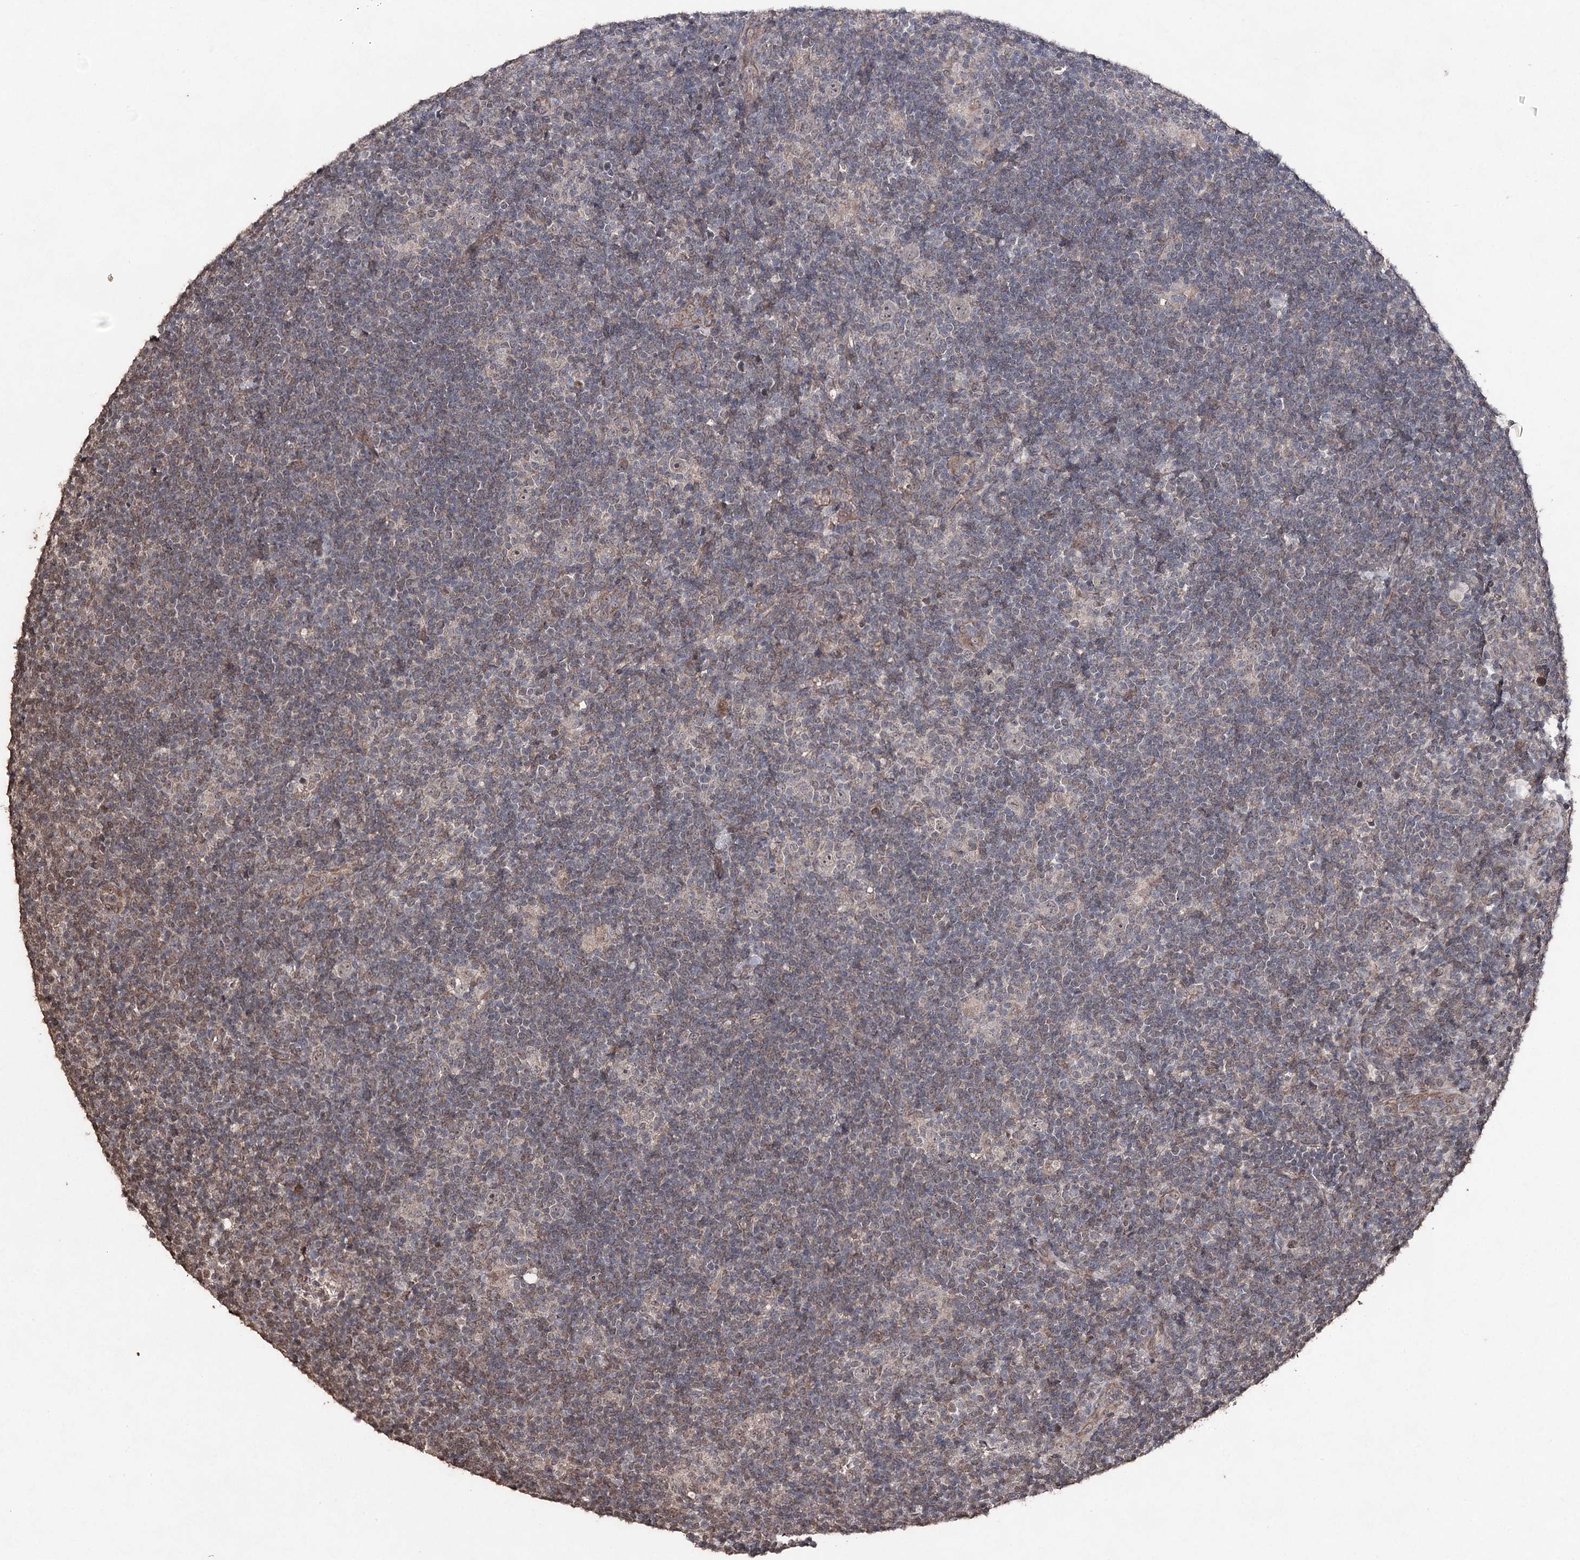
{"staining": {"intensity": "weak", "quantity": "<25%", "location": "nuclear"}, "tissue": "lymphoma", "cell_type": "Tumor cells", "image_type": "cancer", "snomed": [{"axis": "morphology", "description": "Hodgkin's disease, NOS"}, {"axis": "topography", "description": "Lymph node"}], "caption": "Immunohistochemical staining of Hodgkin's disease exhibits no significant positivity in tumor cells. The staining was performed using DAB to visualize the protein expression in brown, while the nuclei were stained in blue with hematoxylin (Magnification: 20x).", "gene": "ATG14", "patient": {"sex": "female", "age": 57}}